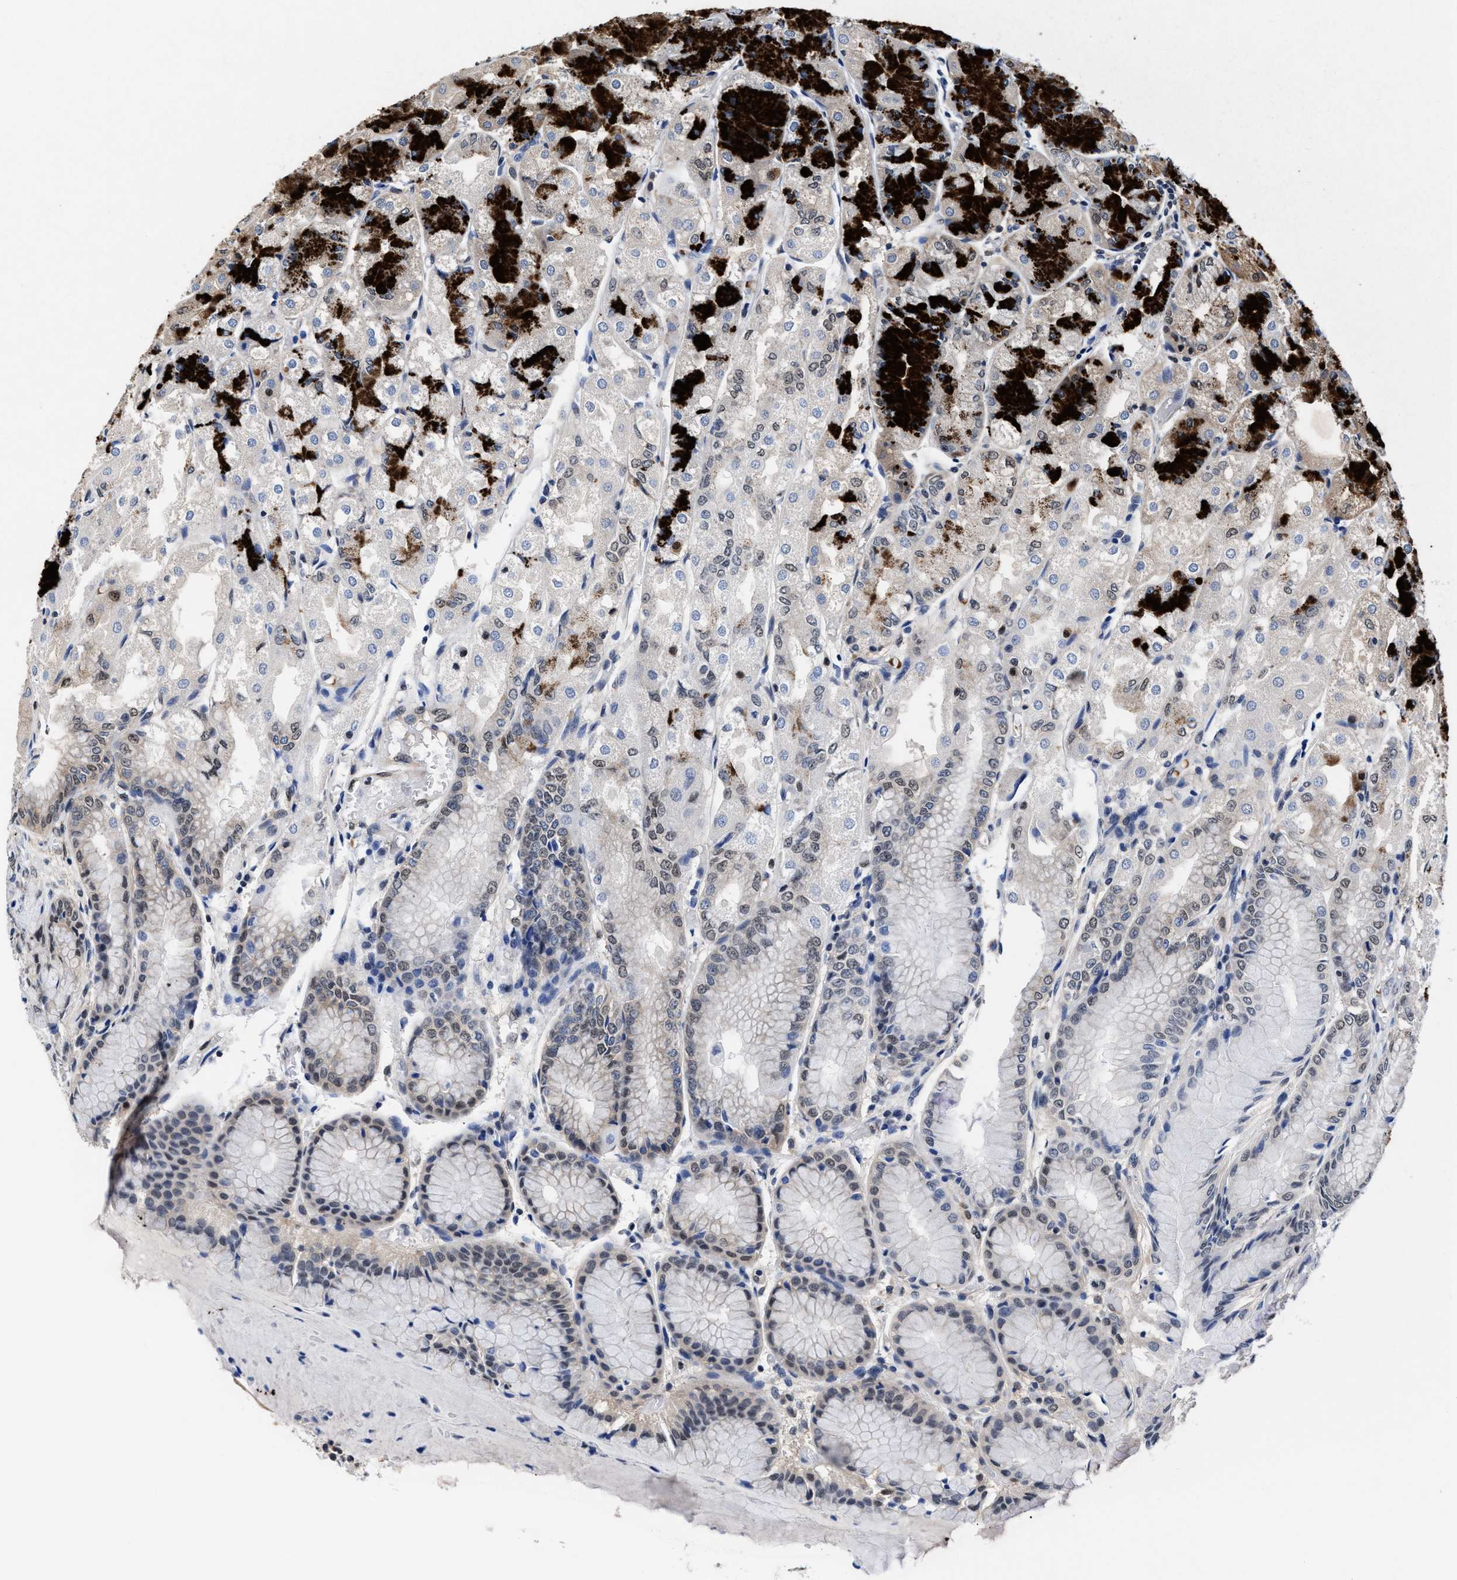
{"staining": {"intensity": "strong", "quantity": "<25%", "location": "cytoplasmic/membranous"}, "tissue": "stomach", "cell_type": "Glandular cells", "image_type": "normal", "snomed": [{"axis": "morphology", "description": "Normal tissue, NOS"}, {"axis": "topography", "description": "Stomach, upper"}], "caption": "Immunohistochemistry photomicrograph of normal stomach stained for a protein (brown), which reveals medium levels of strong cytoplasmic/membranous expression in approximately <25% of glandular cells.", "gene": "ACLY", "patient": {"sex": "male", "age": 72}}